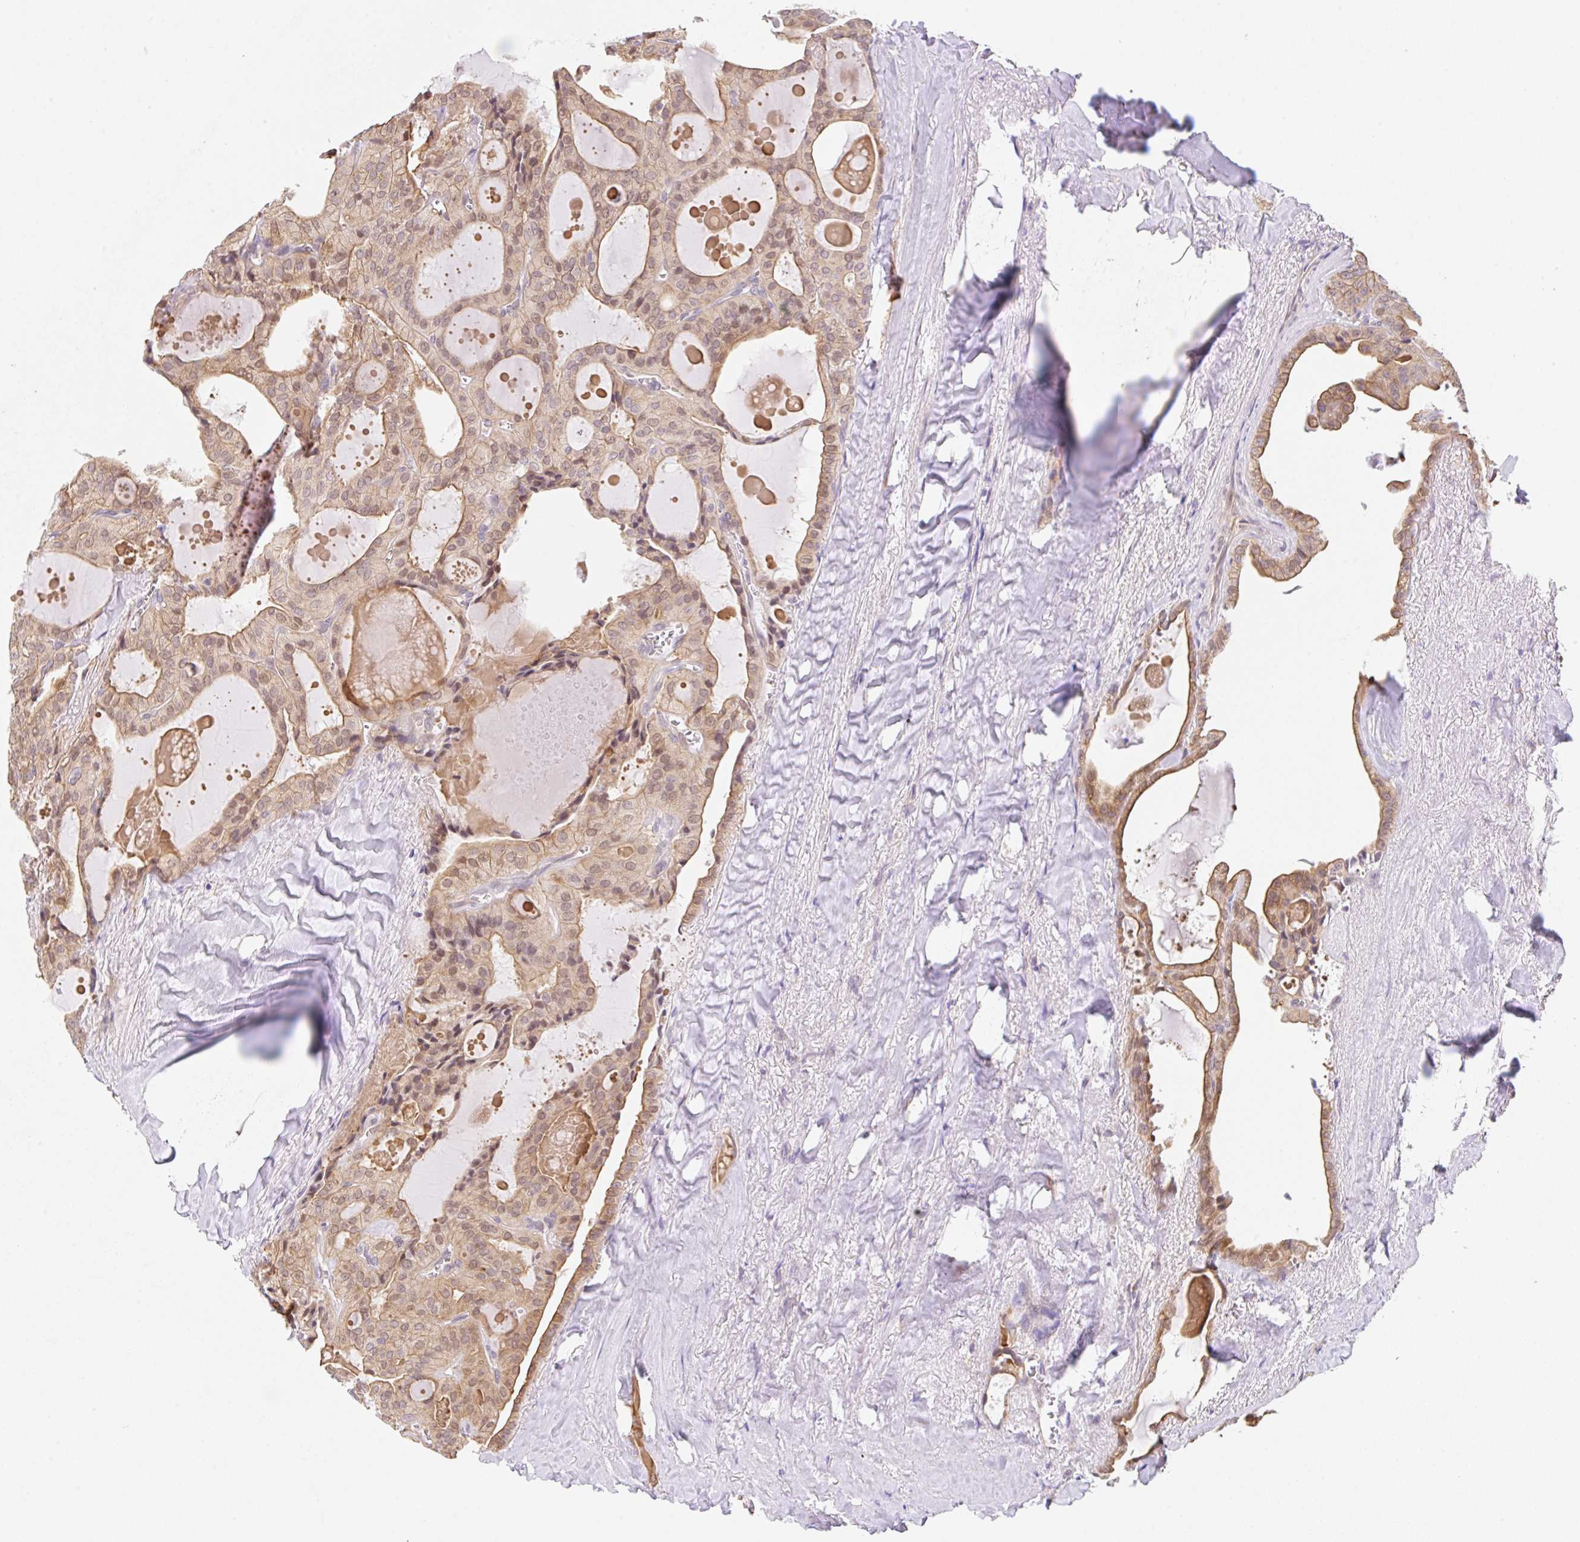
{"staining": {"intensity": "moderate", "quantity": ">75%", "location": "cytoplasmic/membranous,nuclear"}, "tissue": "thyroid cancer", "cell_type": "Tumor cells", "image_type": "cancer", "snomed": [{"axis": "morphology", "description": "Papillary adenocarcinoma, NOS"}, {"axis": "topography", "description": "Thyroid gland"}], "caption": "A medium amount of moderate cytoplasmic/membranous and nuclear staining is seen in approximately >75% of tumor cells in thyroid papillary adenocarcinoma tissue.", "gene": "TBPL2", "patient": {"sex": "male", "age": 52}}